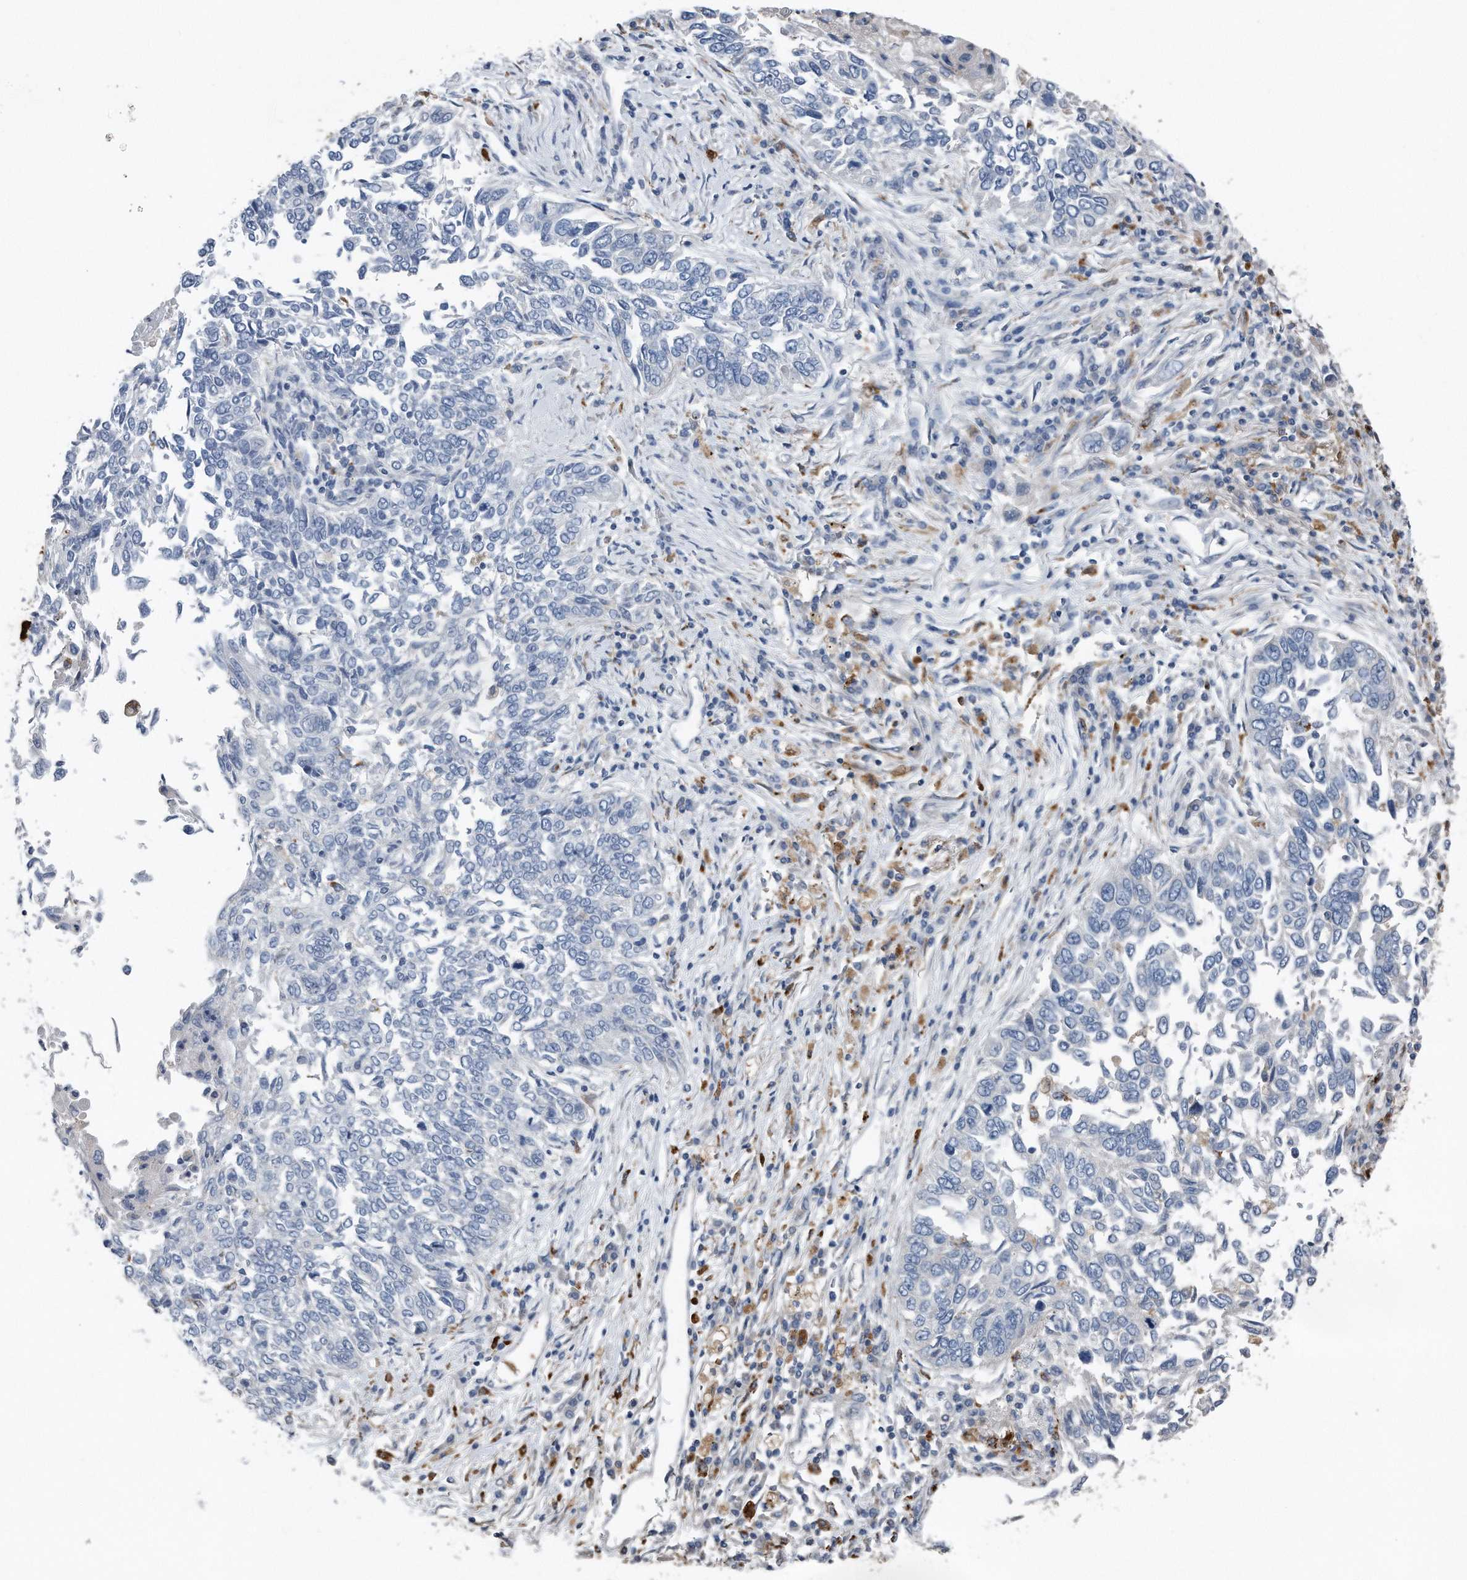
{"staining": {"intensity": "negative", "quantity": "none", "location": "none"}, "tissue": "lung cancer", "cell_type": "Tumor cells", "image_type": "cancer", "snomed": [{"axis": "morphology", "description": "Normal tissue, NOS"}, {"axis": "morphology", "description": "Squamous cell carcinoma, NOS"}, {"axis": "topography", "description": "Cartilage tissue"}, {"axis": "topography", "description": "Bronchus"}, {"axis": "topography", "description": "Lung"}, {"axis": "topography", "description": "Peripheral nerve tissue"}], "caption": "Micrograph shows no protein staining in tumor cells of squamous cell carcinoma (lung) tissue. (DAB immunohistochemistry, high magnification).", "gene": "ZNF772", "patient": {"sex": "female", "age": 49}}